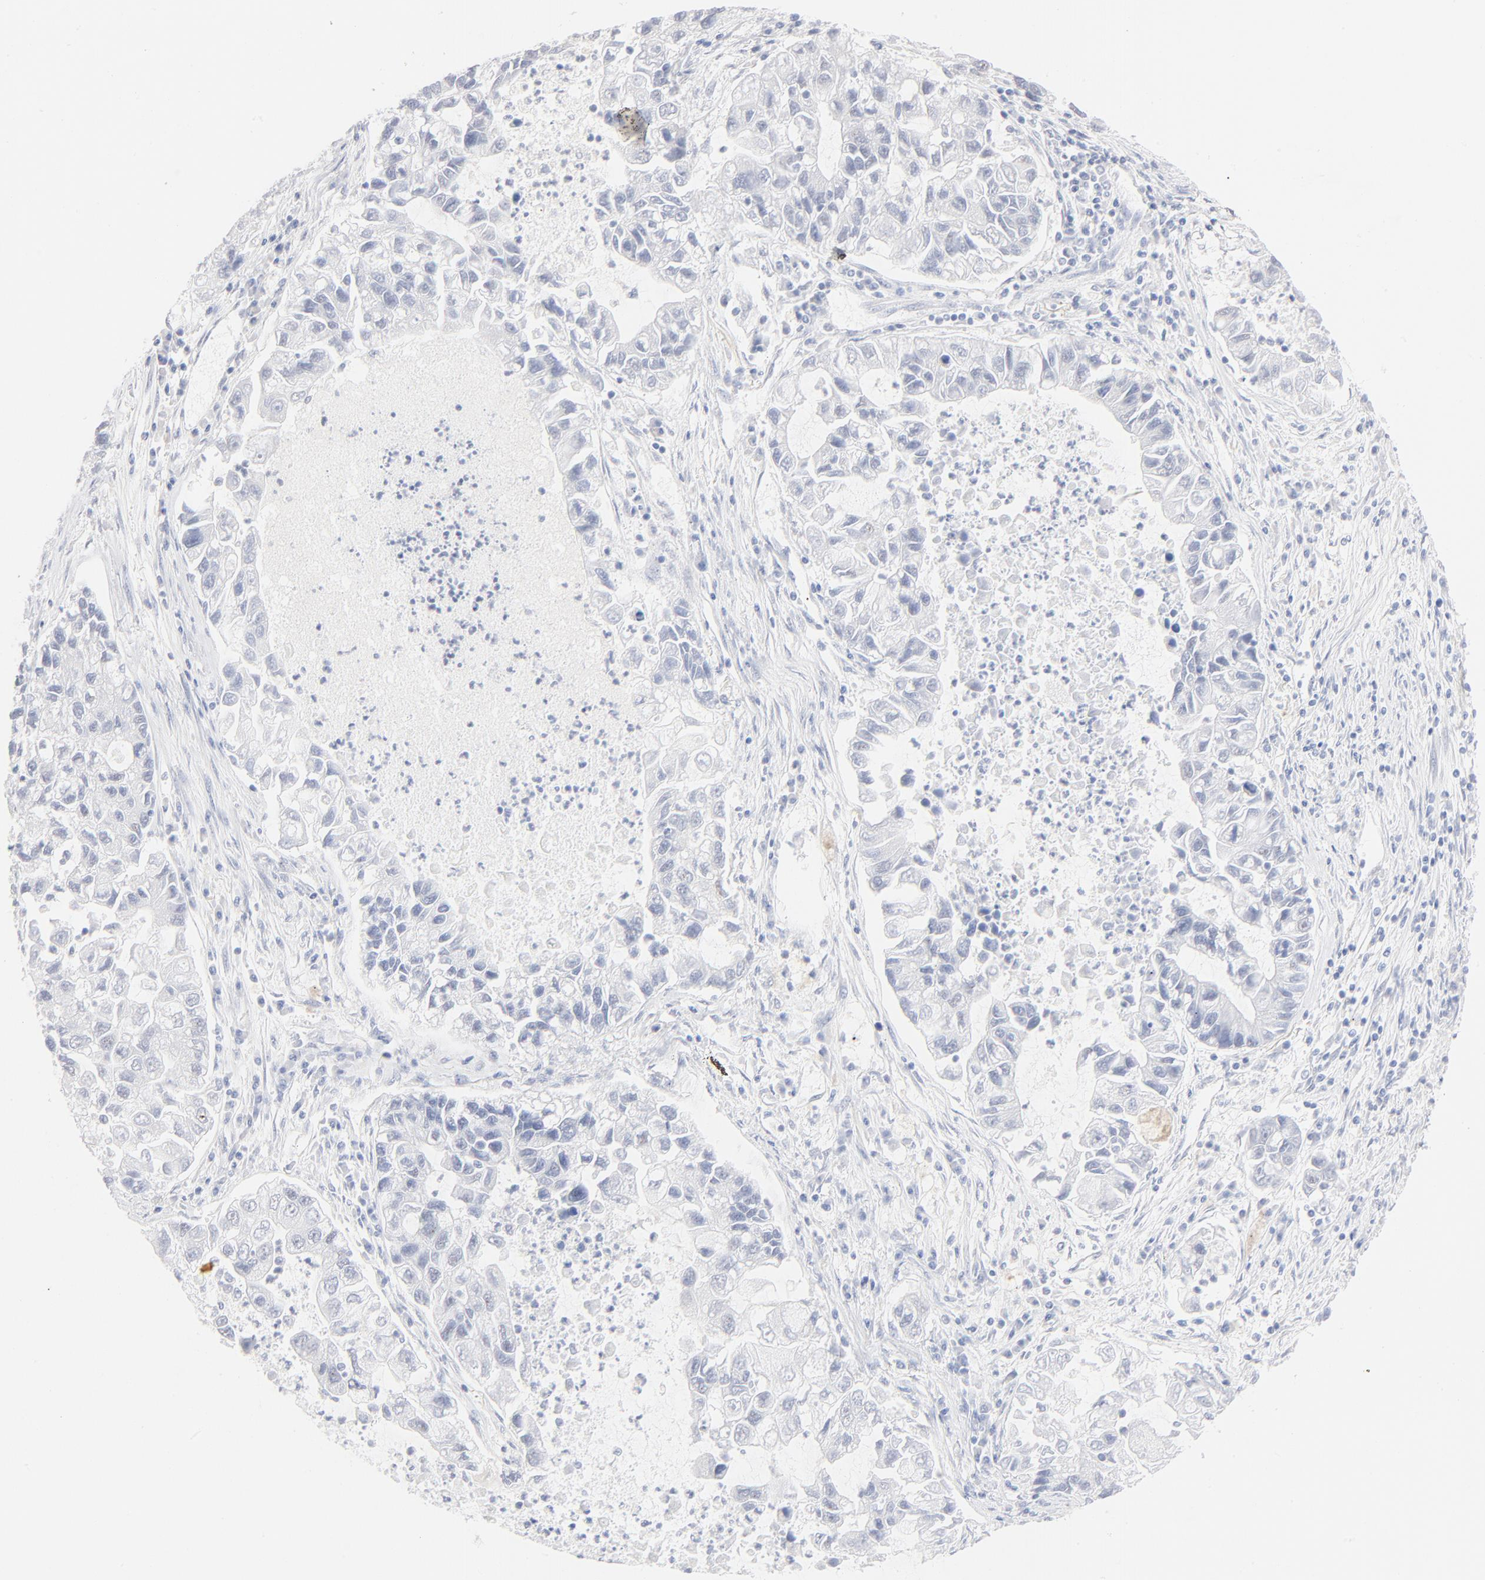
{"staining": {"intensity": "negative", "quantity": "none", "location": "none"}, "tissue": "lung cancer", "cell_type": "Tumor cells", "image_type": "cancer", "snomed": [{"axis": "morphology", "description": "Adenocarcinoma, NOS"}, {"axis": "topography", "description": "Lung"}], "caption": "DAB immunohistochemical staining of adenocarcinoma (lung) demonstrates no significant positivity in tumor cells.", "gene": "ONECUT1", "patient": {"sex": "female", "age": 51}}